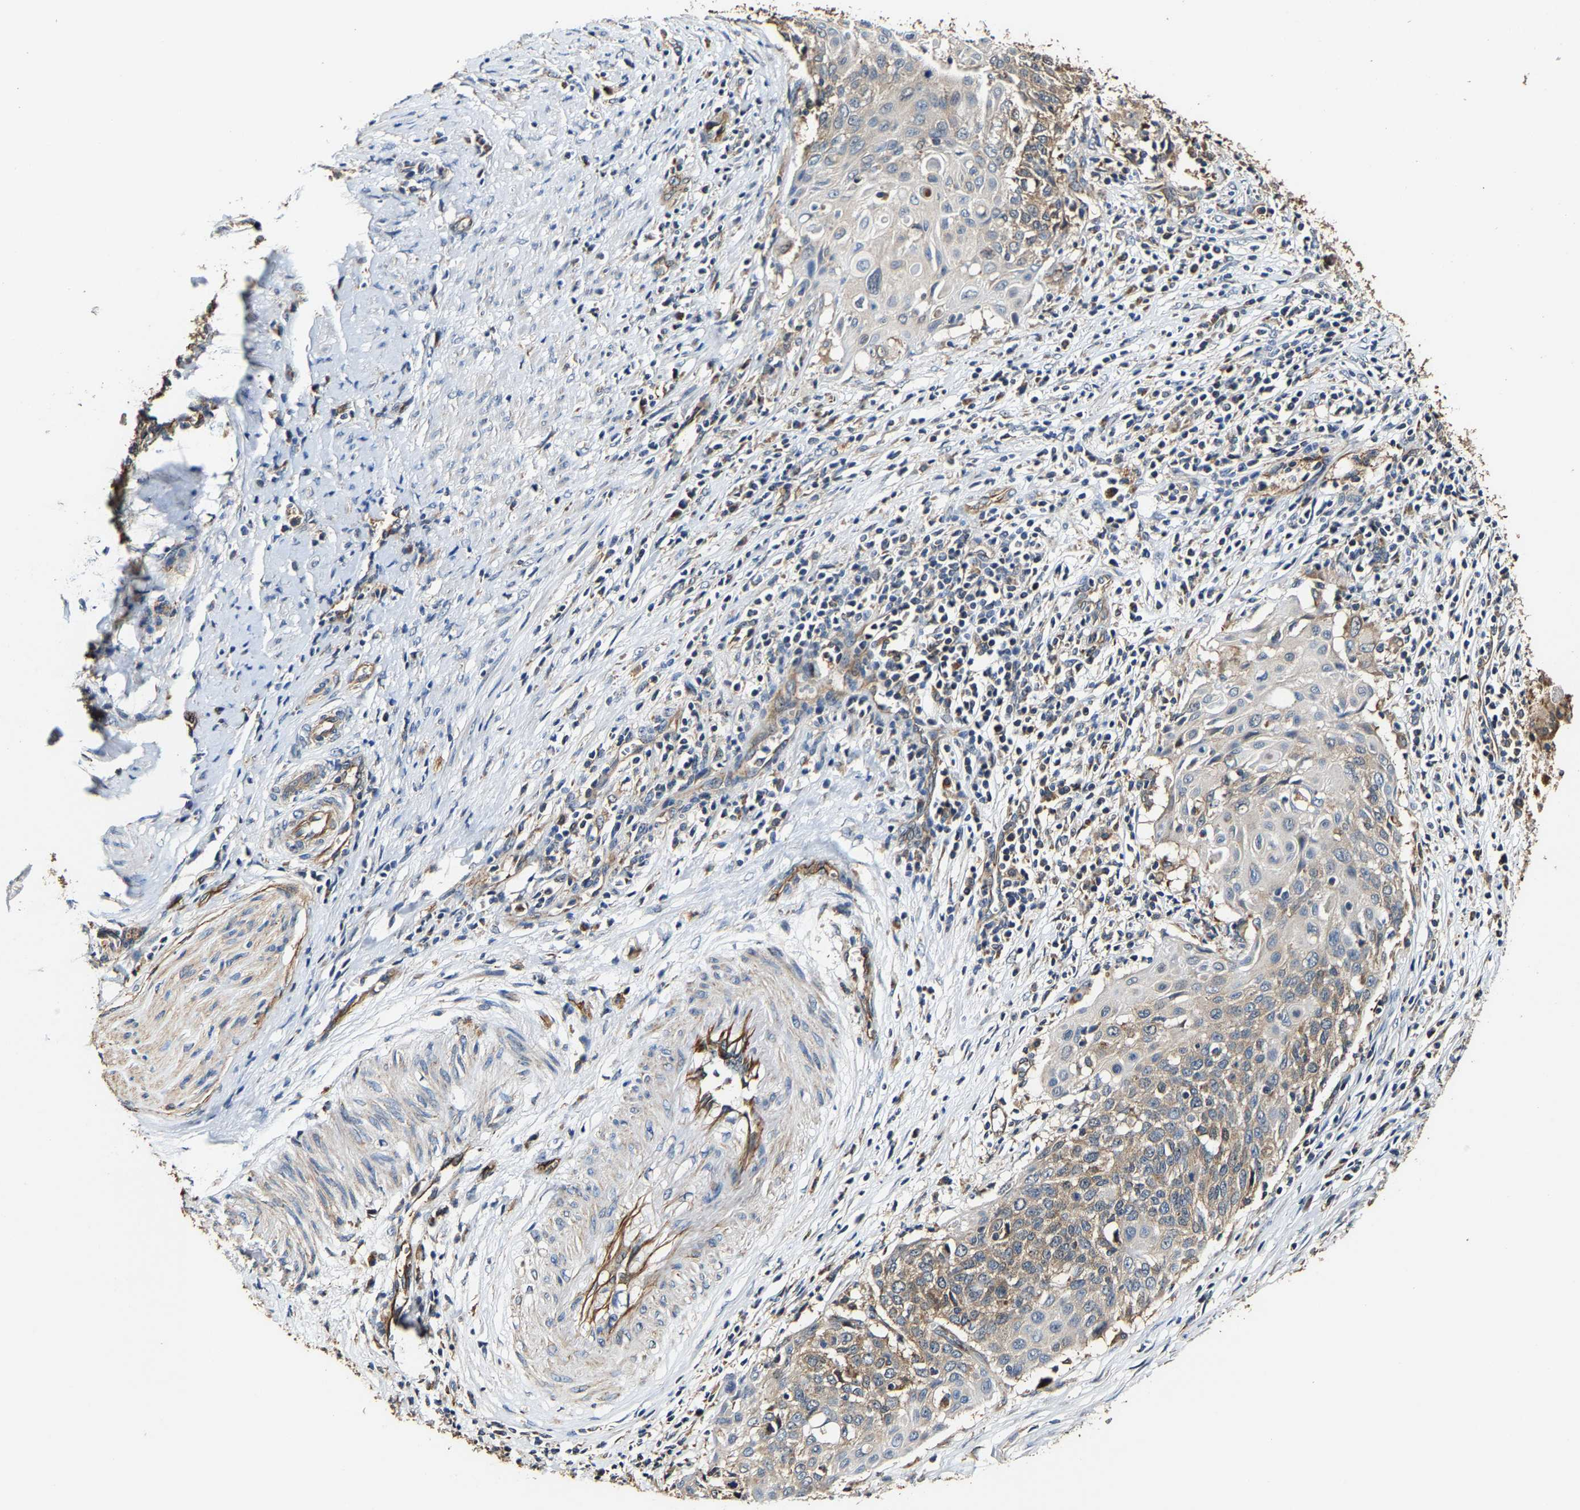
{"staining": {"intensity": "moderate", "quantity": "25%-75%", "location": "cytoplasmic/membranous"}, "tissue": "cervical cancer", "cell_type": "Tumor cells", "image_type": "cancer", "snomed": [{"axis": "morphology", "description": "Squamous cell carcinoma, NOS"}, {"axis": "topography", "description": "Cervix"}], "caption": "Moderate cytoplasmic/membranous expression is appreciated in about 25%-75% of tumor cells in cervical cancer (squamous cell carcinoma).", "gene": "GFRA3", "patient": {"sex": "female", "age": 39}}